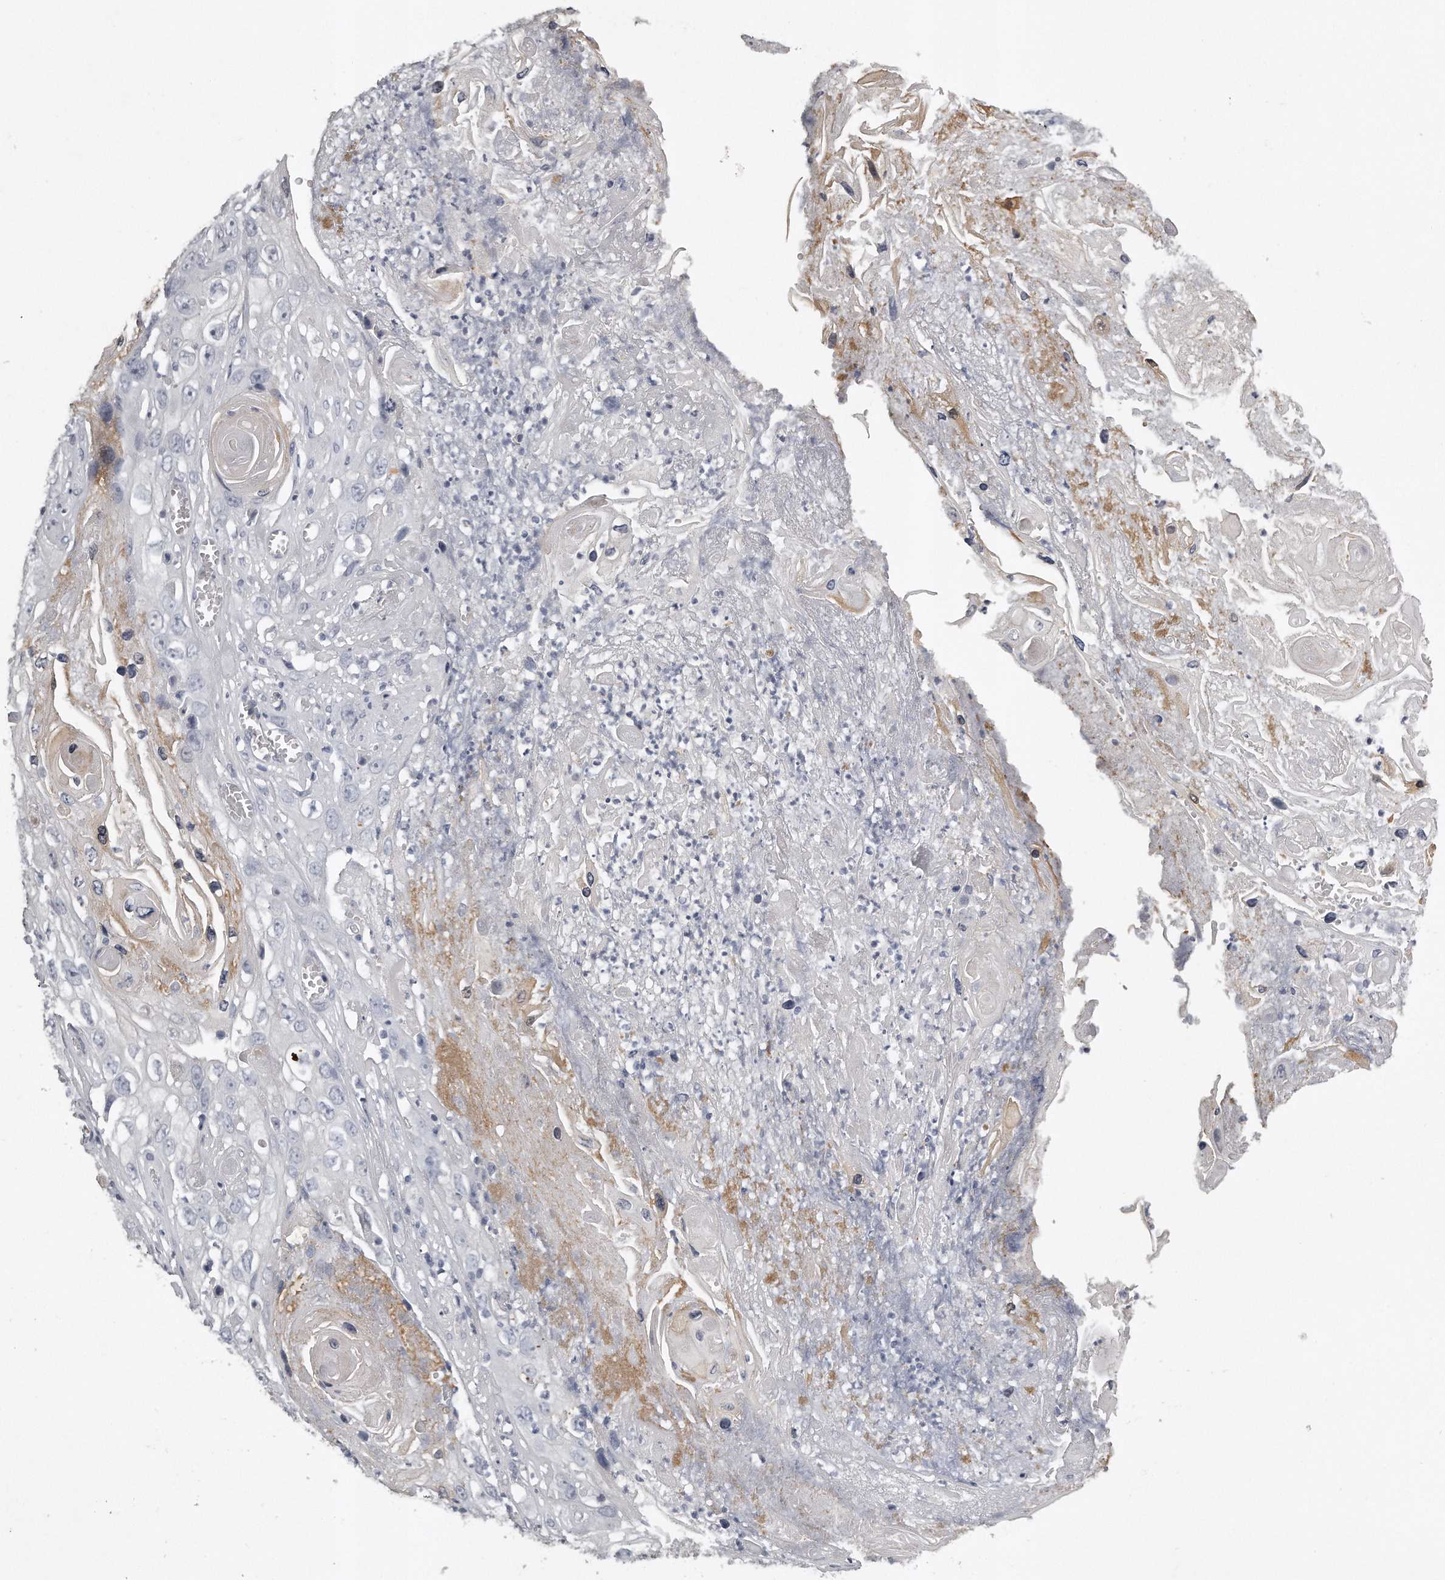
{"staining": {"intensity": "negative", "quantity": "none", "location": "none"}, "tissue": "skin cancer", "cell_type": "Tumor cells", "image_type": "cancer", "snomed": [{"axis": "morphology", "description": "Squamous cell carcinoma, NOS"}, {"axis": "topography", "description": "Skin"}], "caption": "There is no significant staining in tumor cells of squamous cell carcinoma (skin).", "gene": "GGCT", "patient": {"sex": "male", "age": 55}}